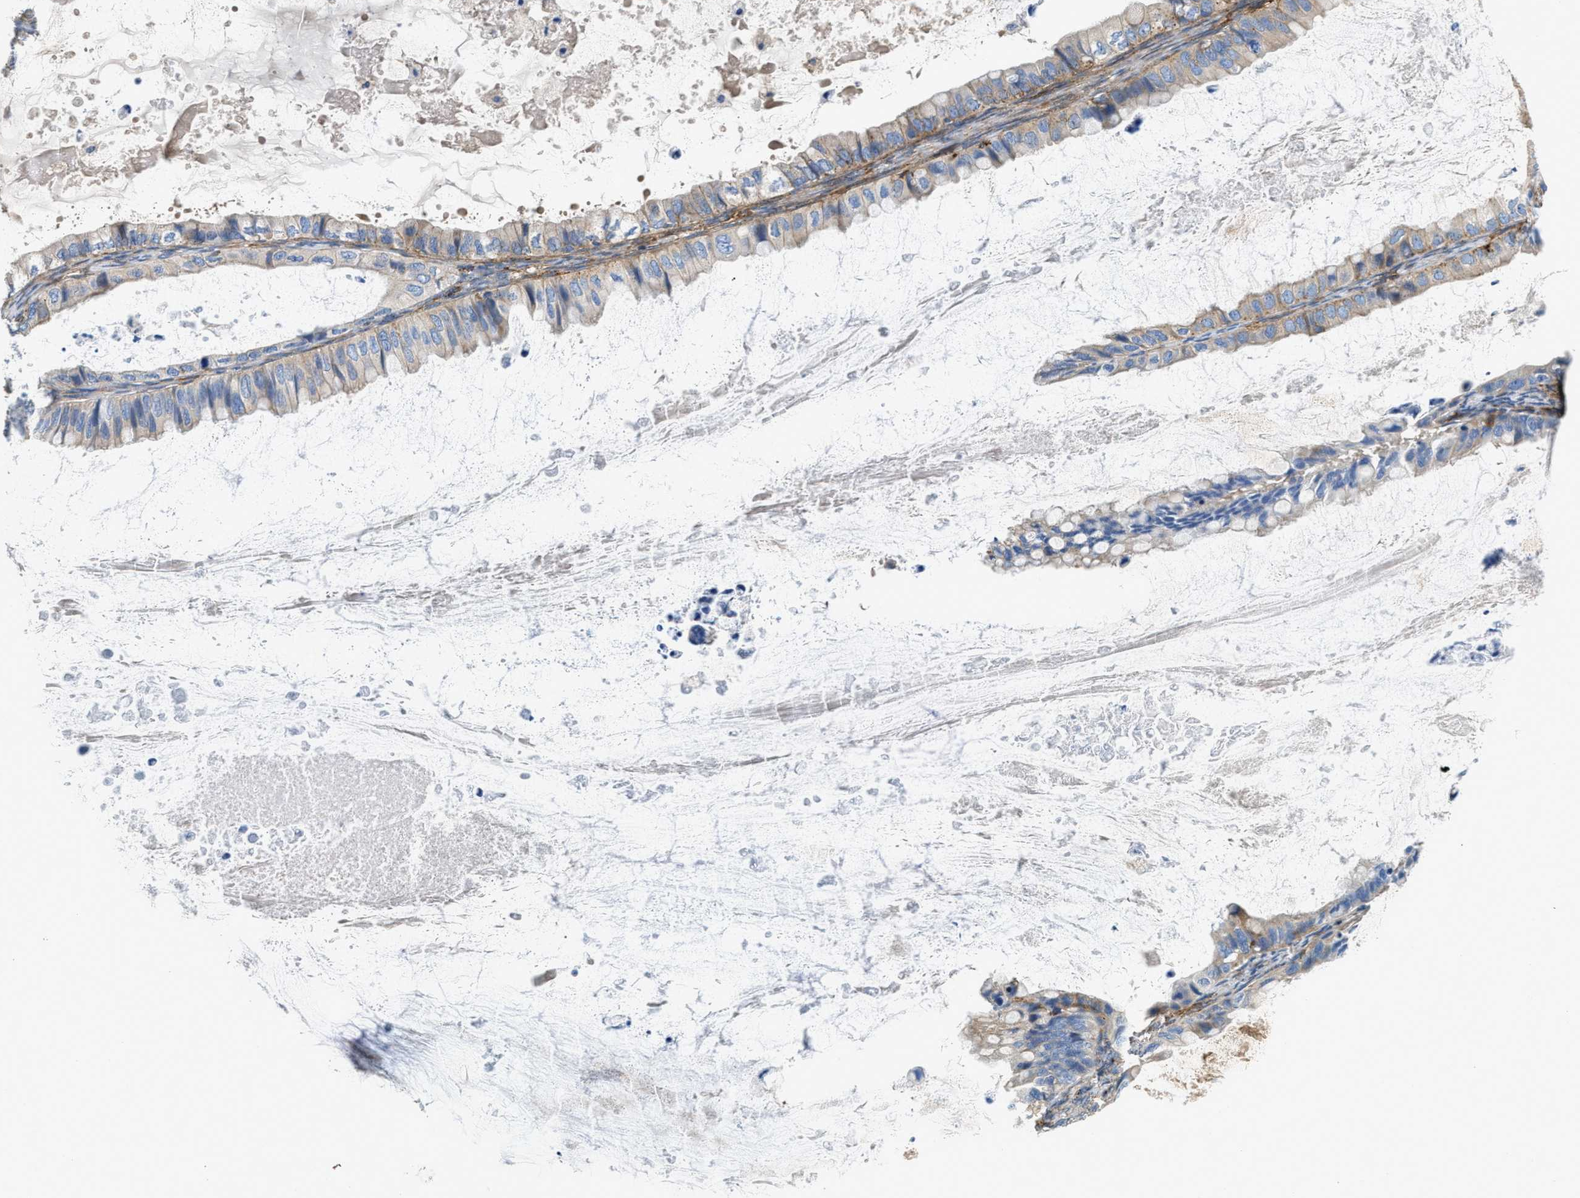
{"staining": {"intensity": "negative", "quantity": "none", "location": "none"}, "tissue": "ovarian cancer", "cell_type": "Tumor cells", "image_type": "cancer", "snomed": [{"axis": "morphology", "description": "Cystadenocarcinoma, mucinous, NOS"}, {"axis": "topography", "description": "Ovary"}], "caption": "A high-resolution photomicrograph shows immunohistochemistry (IHC) staining of mucinous cystadenocarcinoma (ovarian), which exhibits no significant expression in tumor cells. Brightfield microscopy of immunohistochemistry stained with DAB (3,3'-diaminobenzidine) (brown) and hematoxylin (blue), captured at high magnification.", "gene": "NSUN7", "patient": {"sex": "female", "age": 80}}